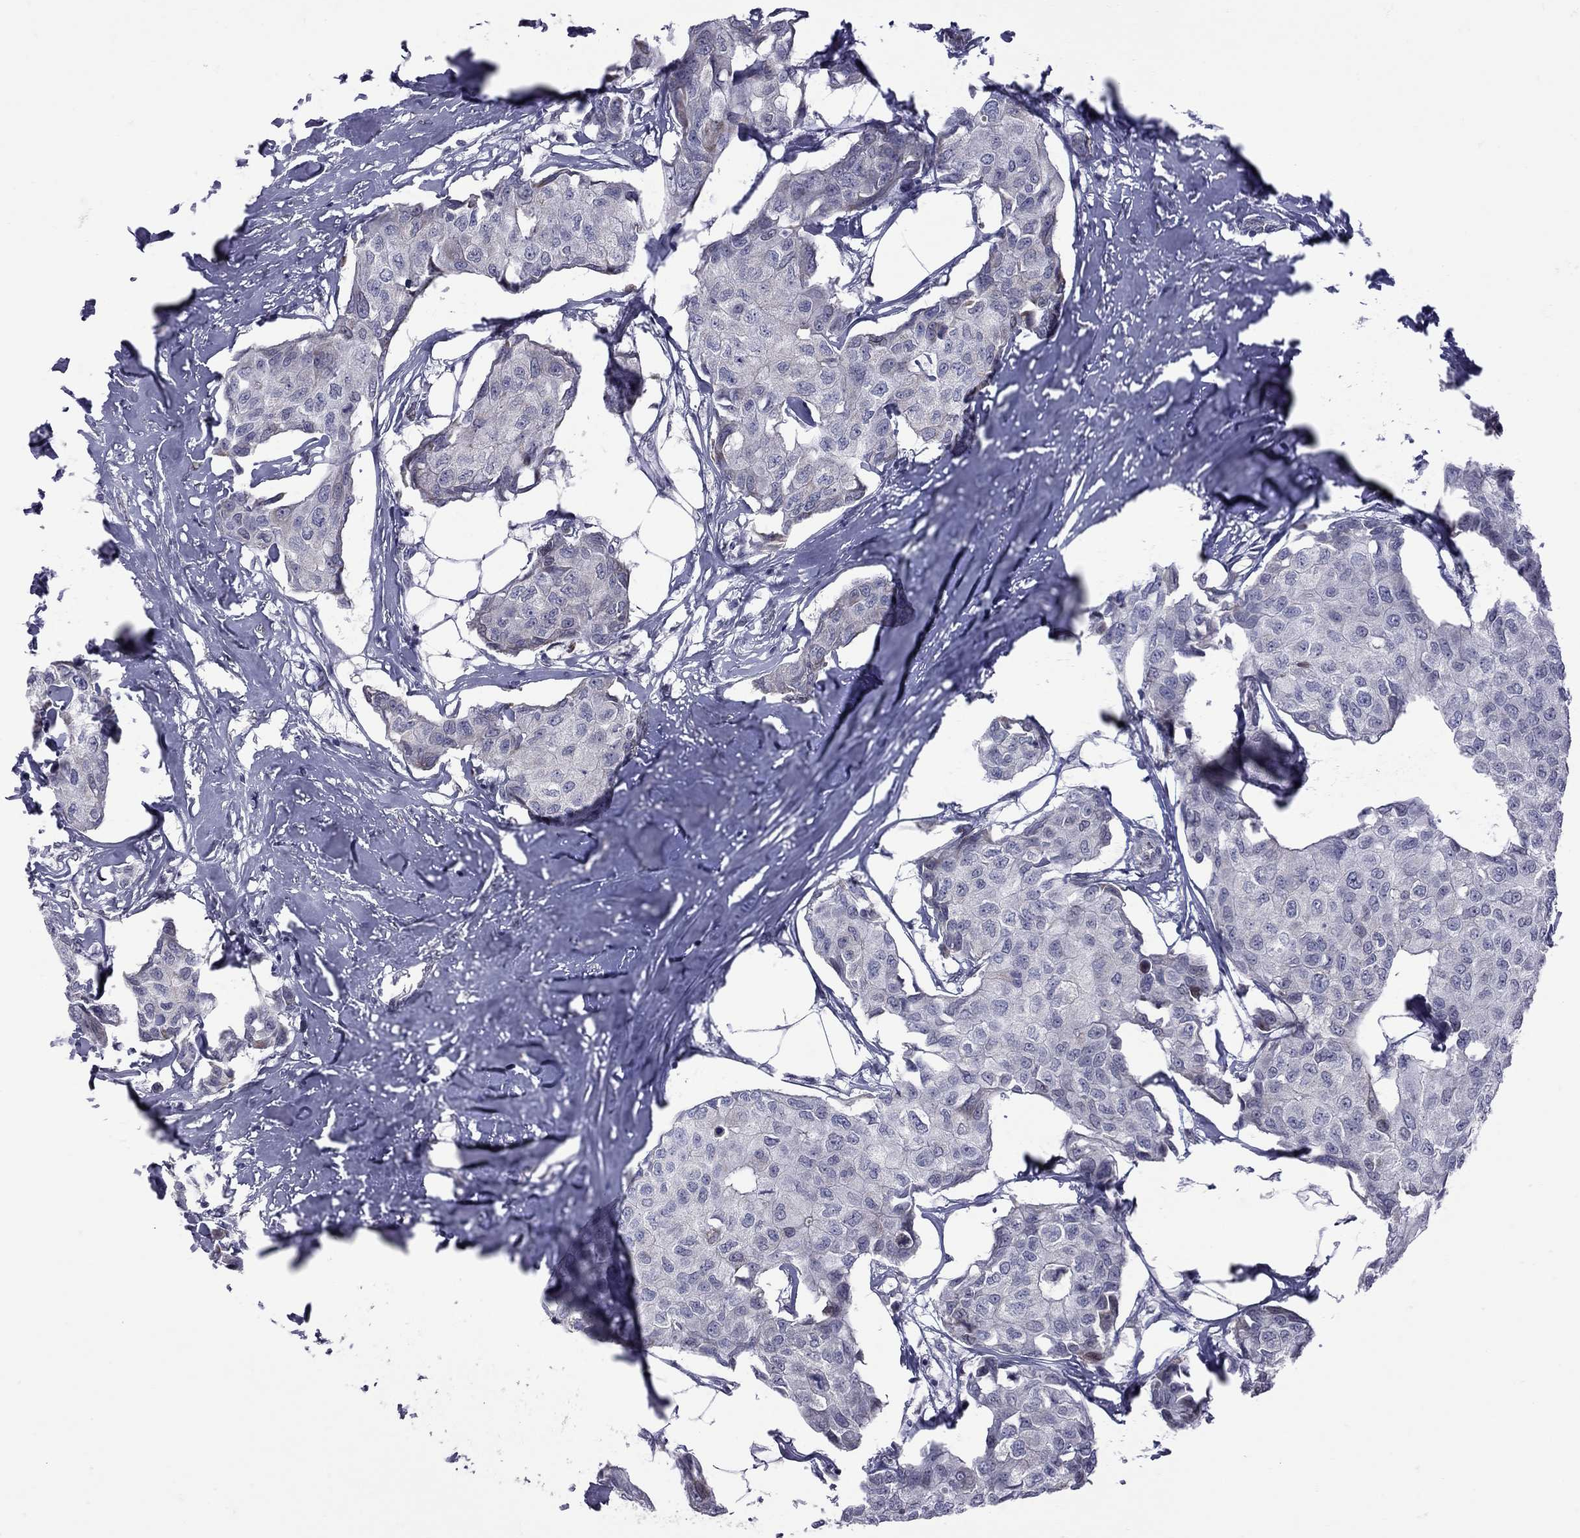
{"staining": {"intensity": "negative", "quantity": "none", "location": "none"}, "tissue": "breast cancer", "cell_type": "Tumor cells", "image_type": "cancer", "snomed": [{"axis": "morphology", "description": "Duct carcinoma"}, {"axis": "topography", "description": "Breast"}], "caption": "Breast cancer (intraductal carcinoma) was stained to show a protein in brown. There is no significant positivity in tumor cells.", "gene": "CLTCL1", "patient": {"sex": "female", "age": 80}}